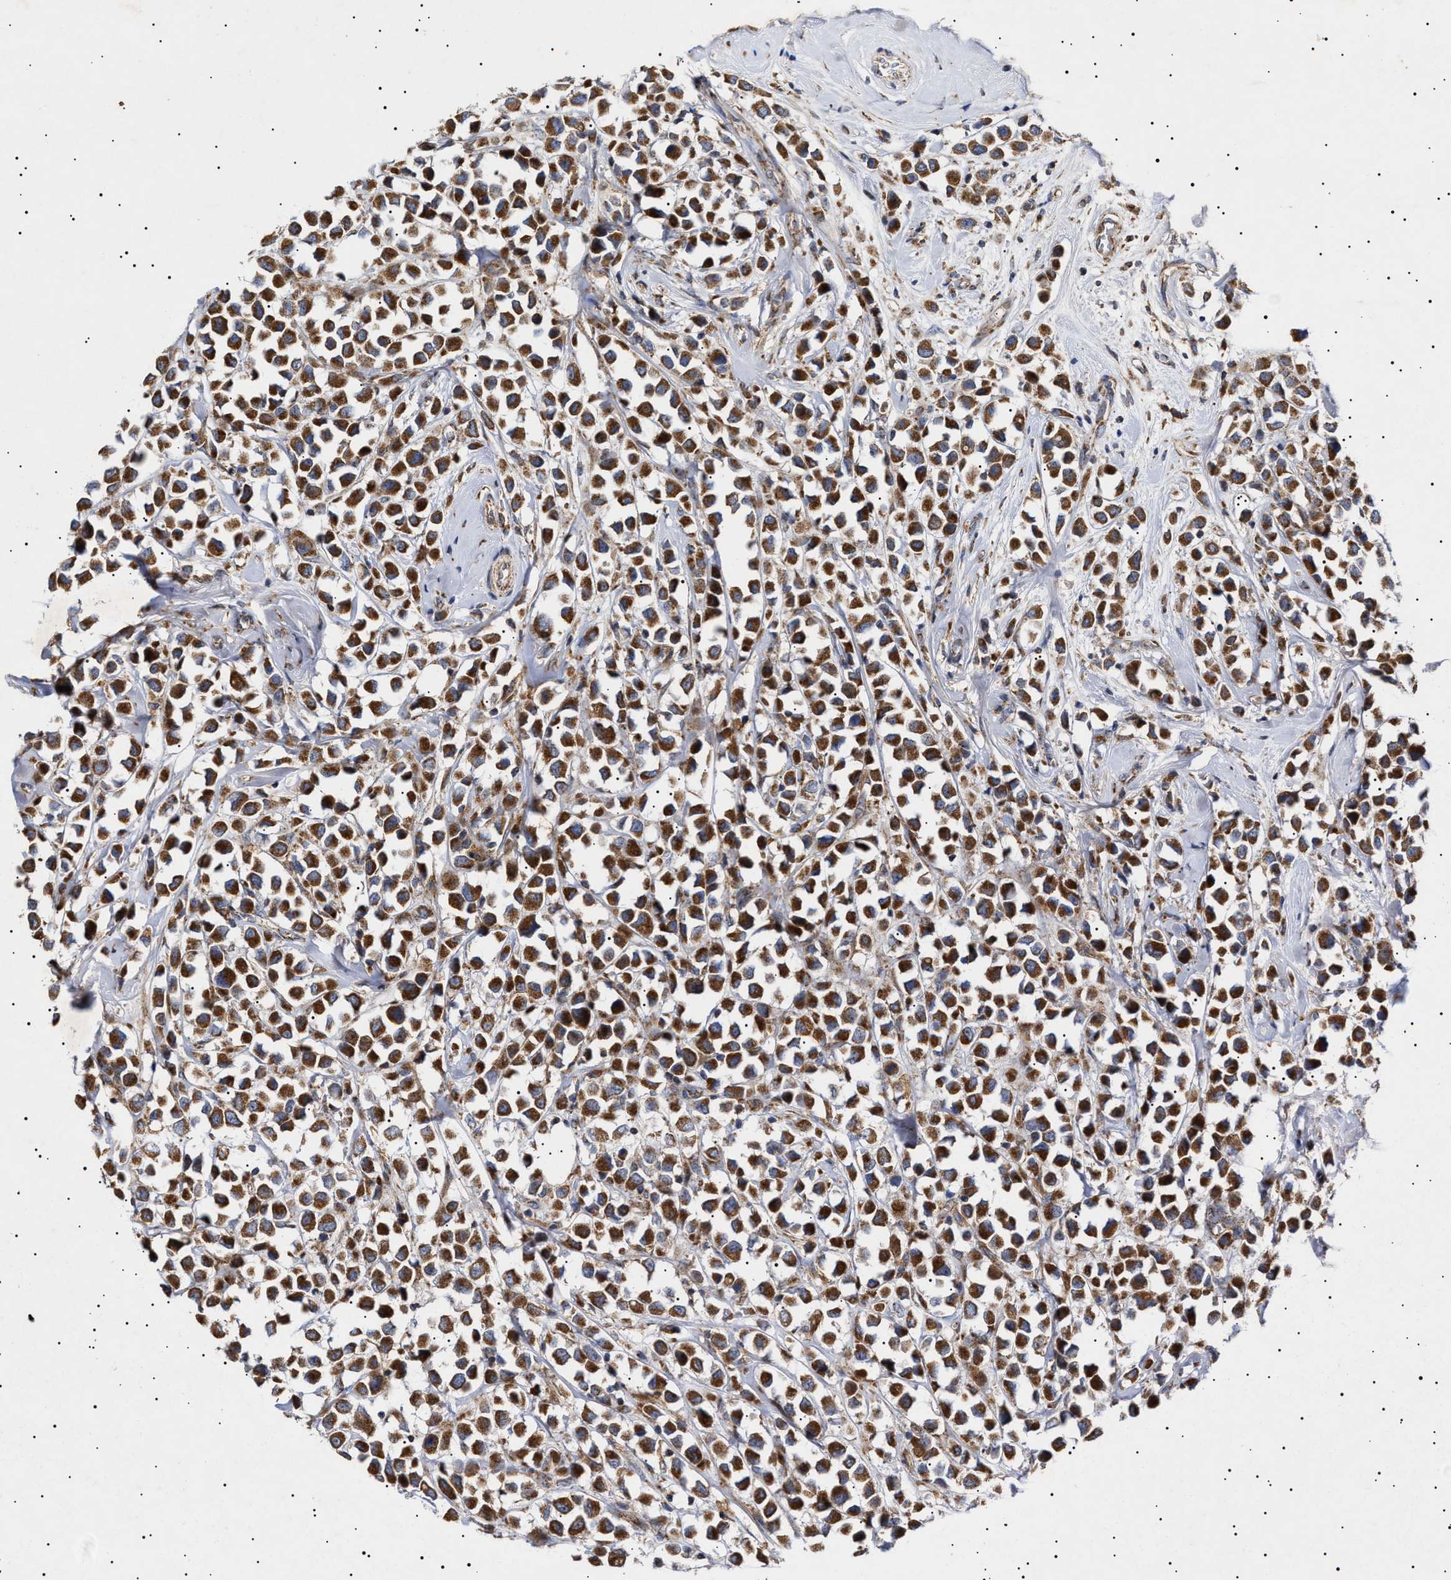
{"staining": {"intensity": "strong", "quantity": ">75%", "location": "cytoplasmic/membranous"}, "tissue": "breast cancer", "cell_type": "Tumor cells", "image_type": "cancer", "snomed": [{"axis": "morphology", "description": "Duct carcinoma"}, {"axis": "topography", "description": "Breast"}], "caption": "Strong cytoplasmic/membranous positivity for a protein is appreciated in about >75% of tumor cells of invasive ductal carcinoma (breast) using immunohistochemistry.", "gene": "MRPL10", "patient": {"sex": "female", "age": 61}}